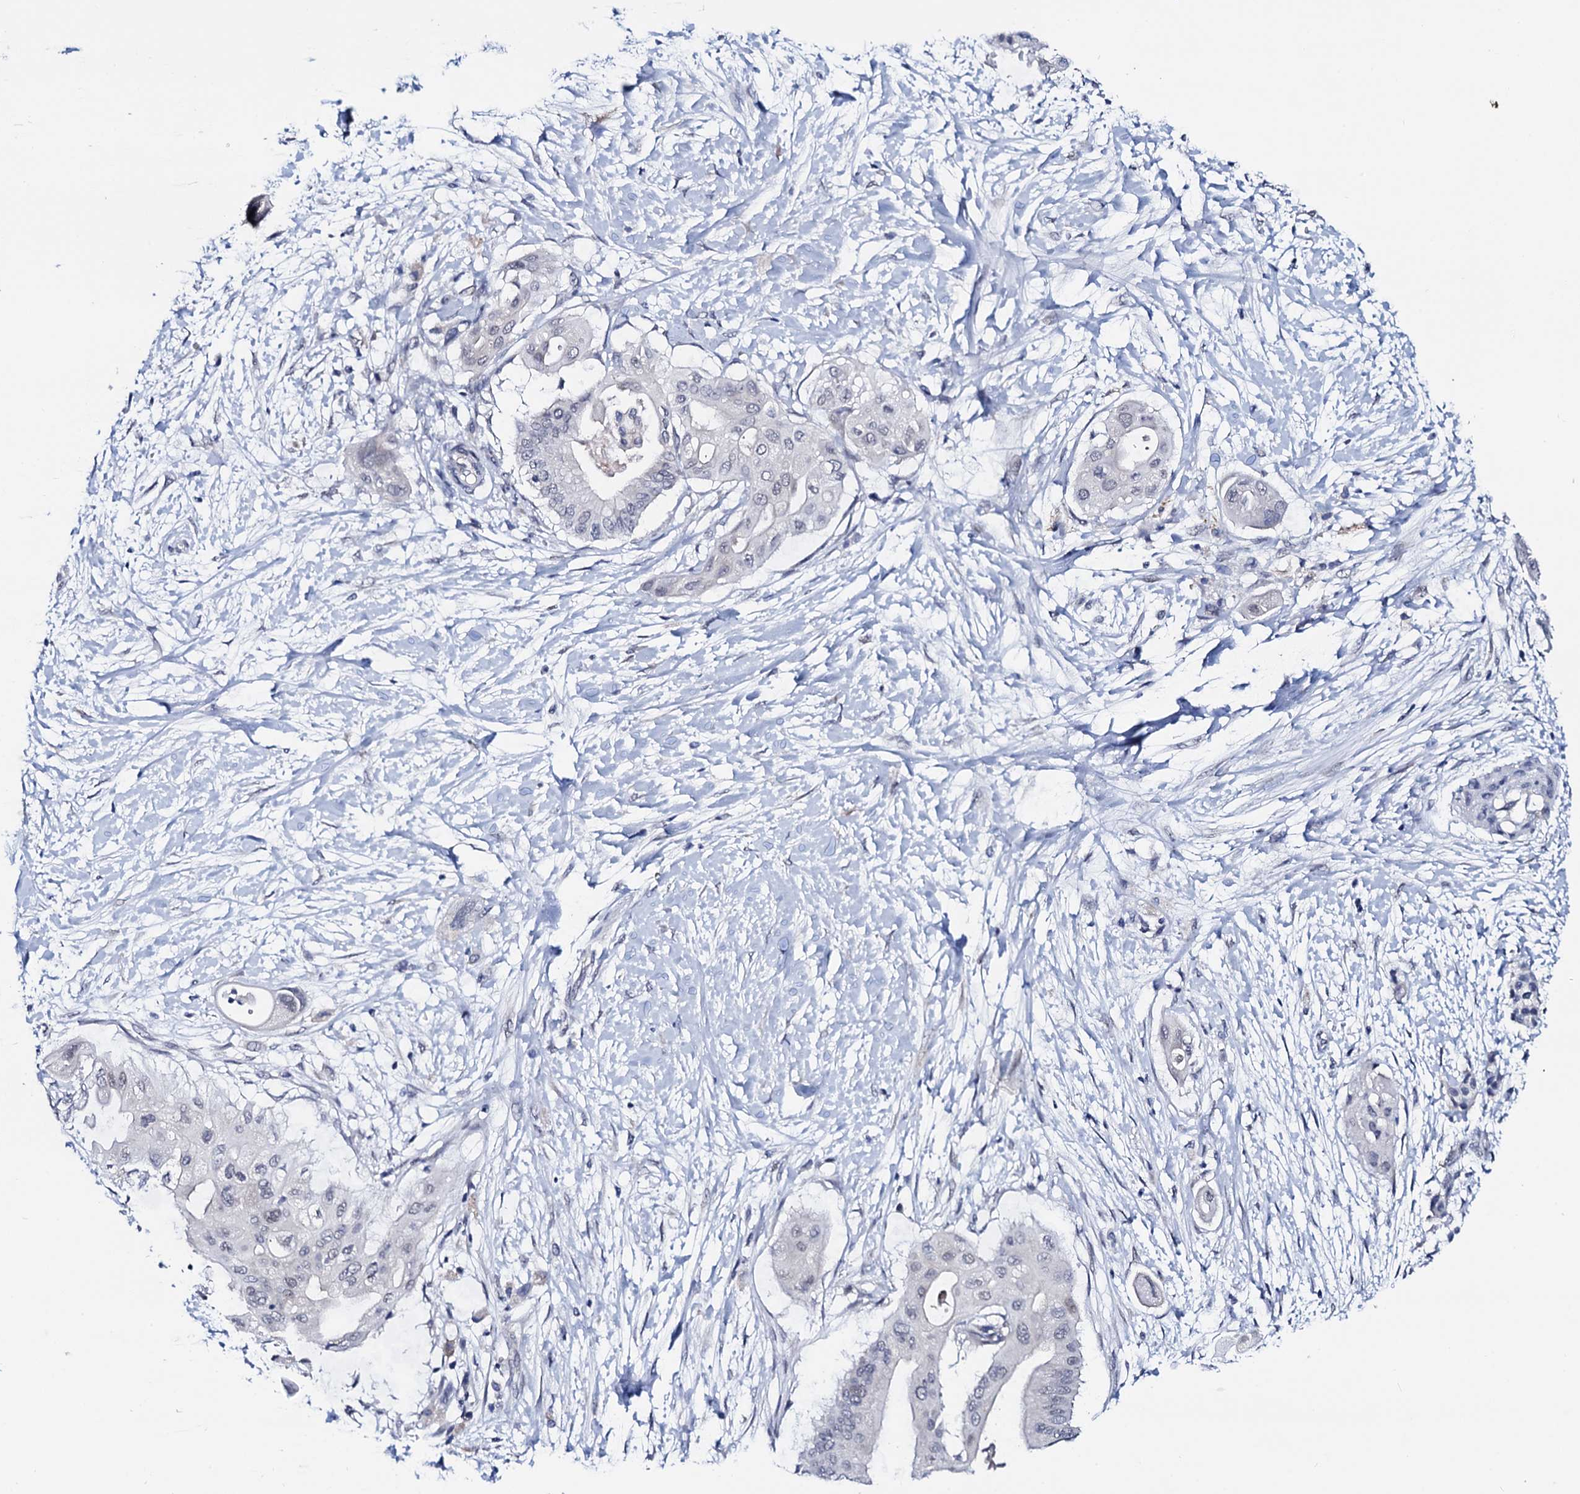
{"staining": {"intensity": "negative", "quantity": "none", "location": "none"}, "tissue": "pancreatic cancer", "cell_type": "Tumor cells", "image_type": "cancer", "snomed": [{"axis": "morphology", "description": "Adenocarcinoma, NOS"}, {"axis": "topography", "description": "Pancreas"}], "caption": "Image shows no significant protein staining in tumor cells of pancreatic cancer (adenocarcinoma). (DAB (3,3'-diaminobenzidine) immunohistochemistry (IHC) with hematoxylin counter stain).", "gene": "C16orf87", "patient": {"sex": "male", "age": 68}}